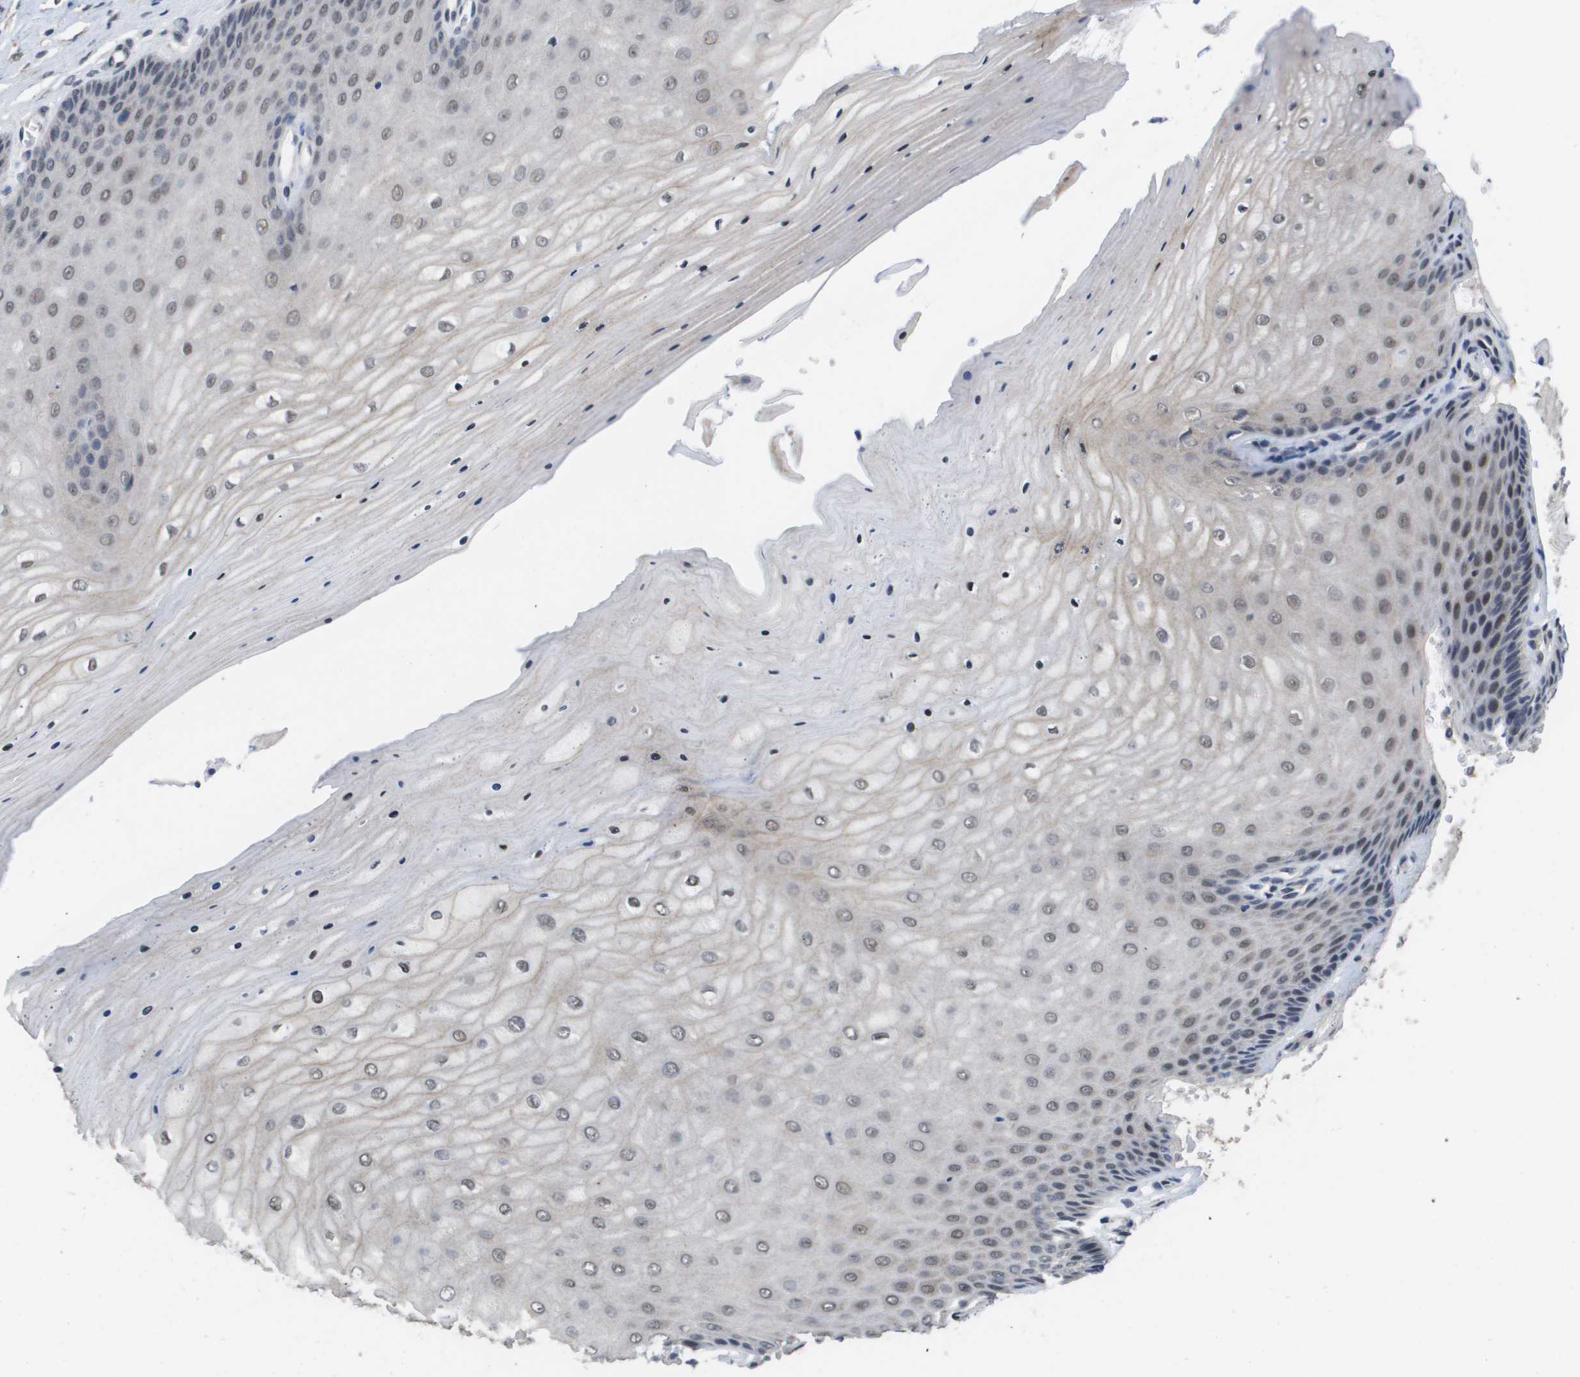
{"staining": {"intensity": "weak", "quantity": "<25%", "location": "cytoplasmic/membranous,nuclear"}, "tissue": "cervix", "cell_type": "Glandular cells", "image_type": "normal", "snomed": [{"axis": "morphology", "description": "Normal tissue, NOS"}, {"axis": "topography", "description": "Cervix"}], "caption": "This is an IHC image of normal human cervix. There is no expression in glandular cells.", "gene": "AMBRA1", "patient": {"sex": "female", "age": 55}}